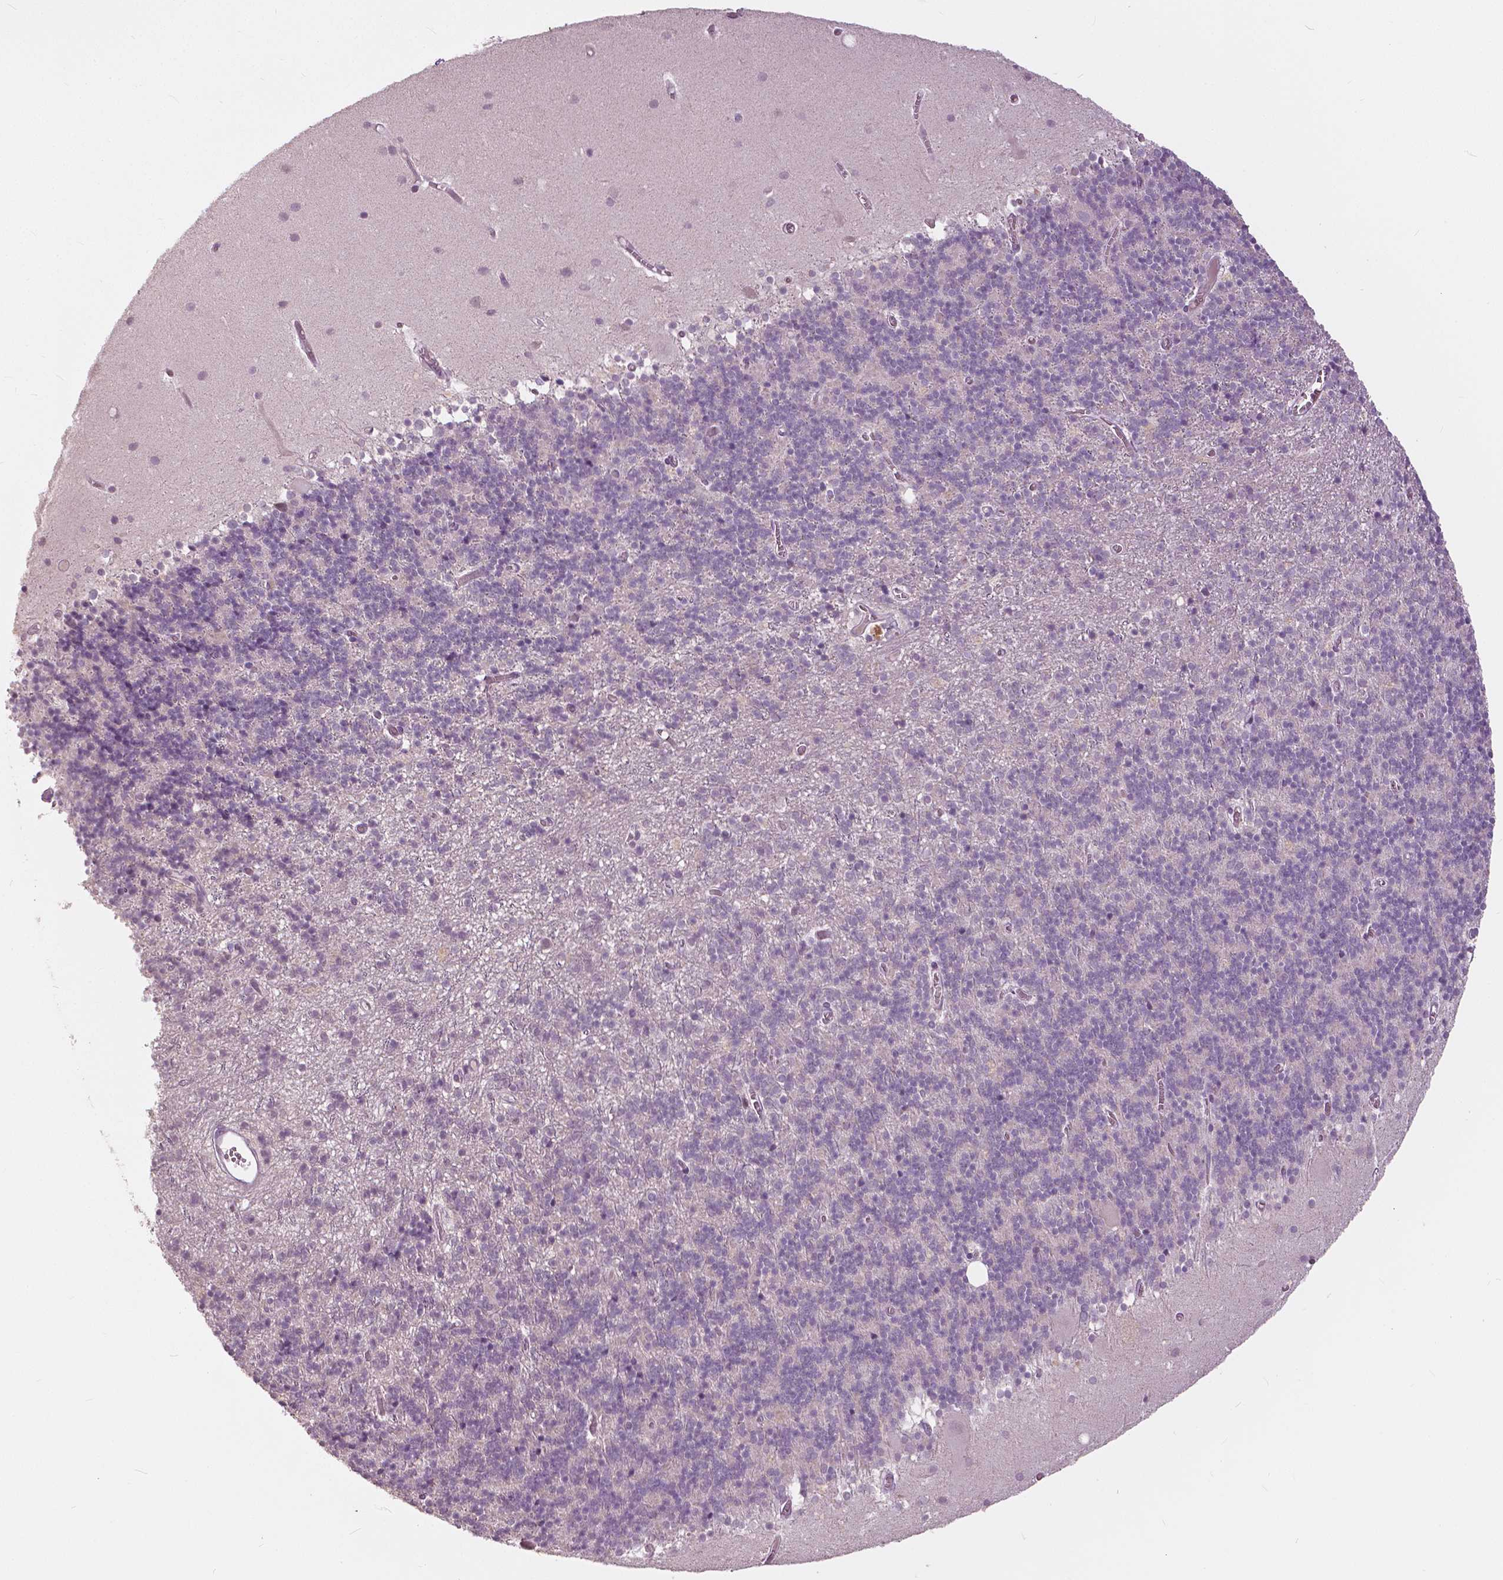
{"staining": {"intensity": "negative", "quantity": "none", "location": "none"}, "tissue": "cerebellum", "cell_type": "Cells in granular layer", "image_type": "normal", "snomed": [{"axis": "morphology", "description": "Normal tissue, NOS"}, {"axis": "topography", "description": "Cerebellum"}], "caption": "Cerebellum stained for a protein using immunohistochemistry reveals no positivity cells in granular layer.", "gene": "NANOG", "patient": {"sex": "male", "age": 70}}